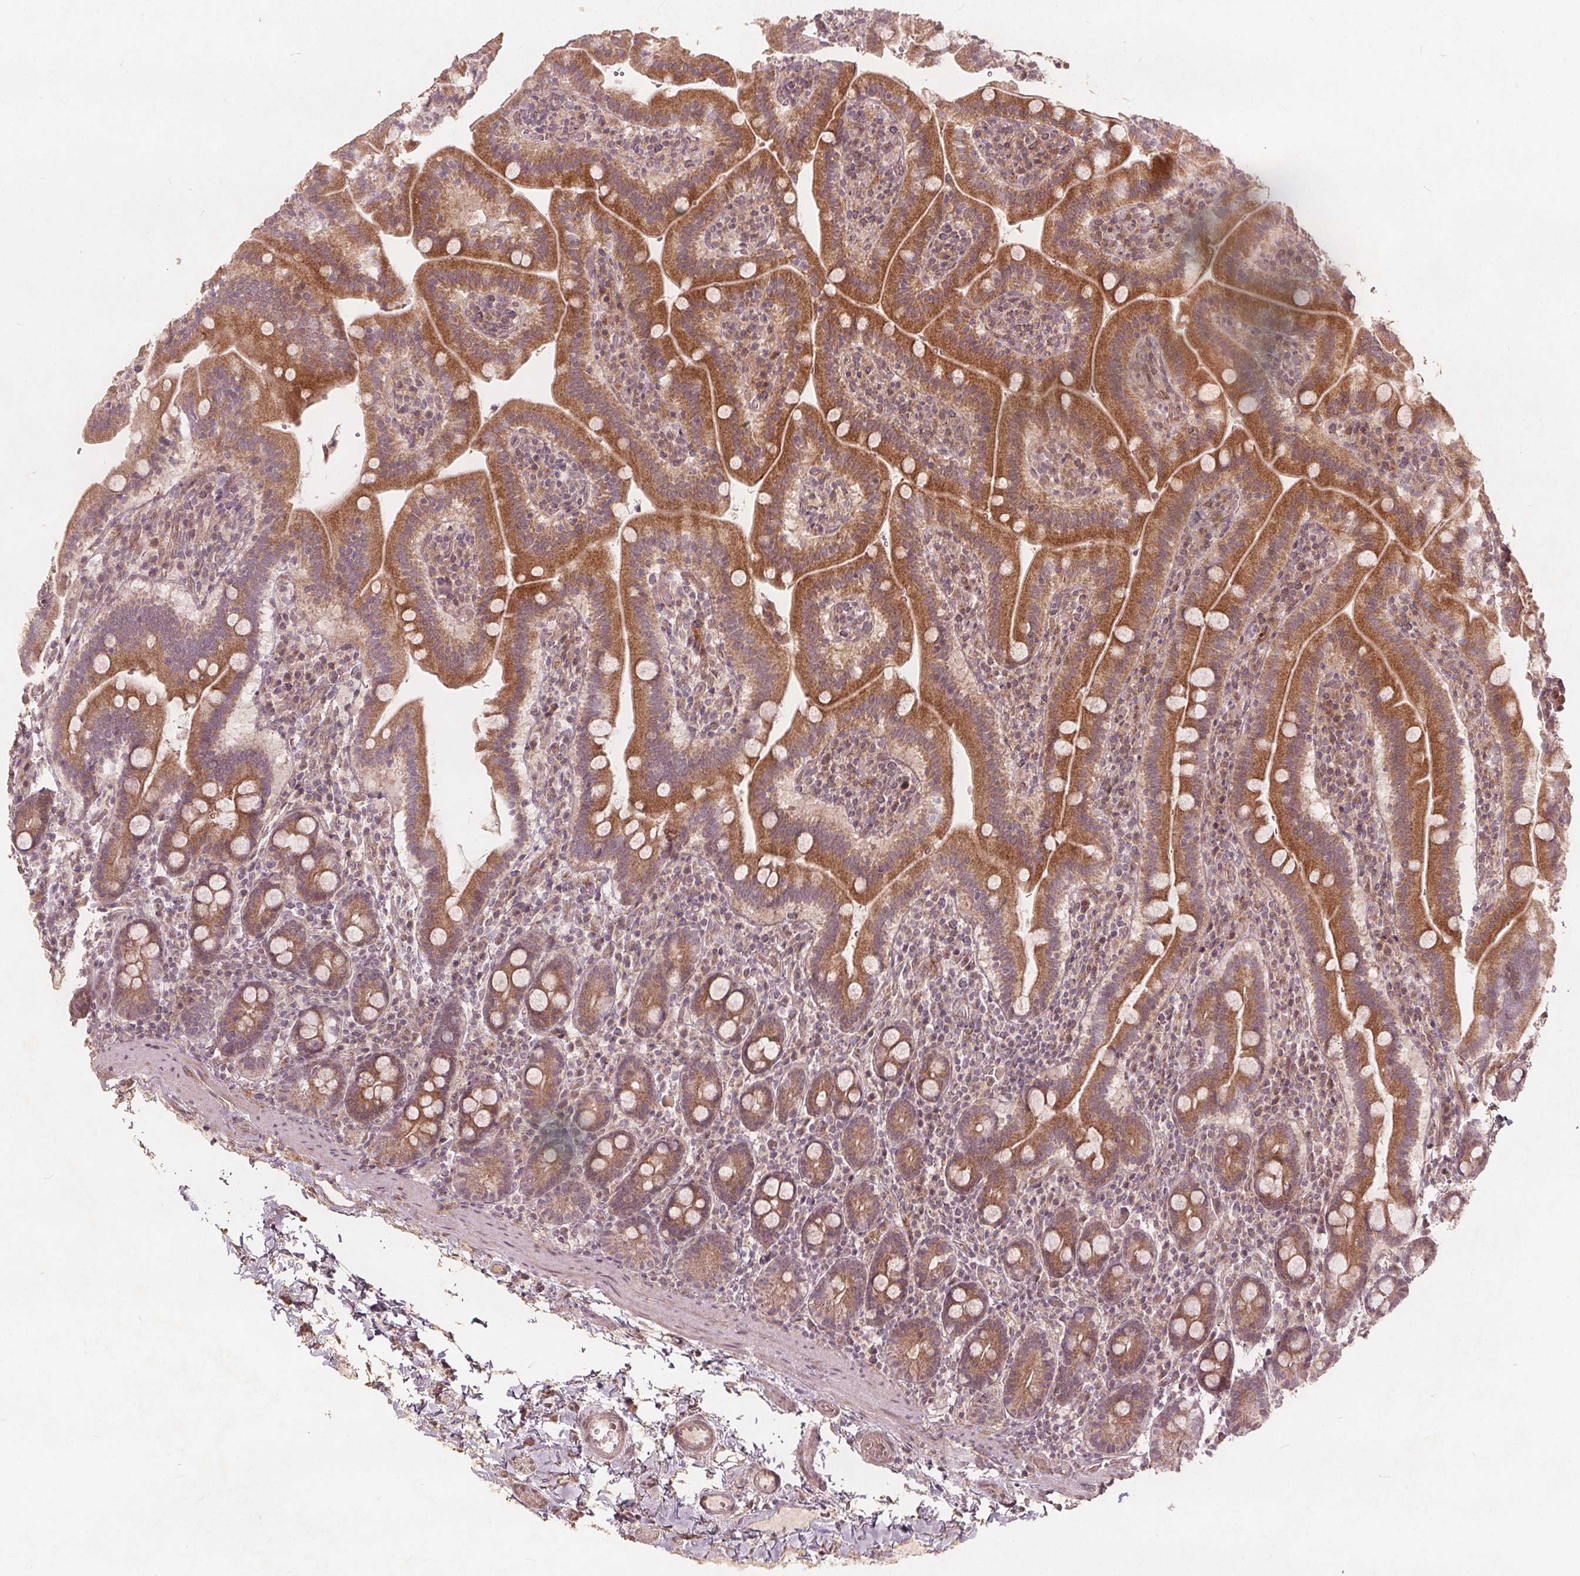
{"staining": {"intensity": "moderate", "quantity": ">75%", "location": "cytoplasmic/membranous"}, "tissue": "small intestine", "cell_type": "Glandular cells", "image_type": "normal", "snomed": [{"axis": "morphology", "description": "Normal tissue, NOS"}, {"axis": "topography", "description": "Small intestine"}], "caption": "A micrograph showing moderate cytoplasmic/membranous positivity in about >75% of glandular cells in normal small intestine, as visualized by brown immunohistochemical staining.", "gene": "PTPRT", "patient": {"sex": "male", "age": 26}}